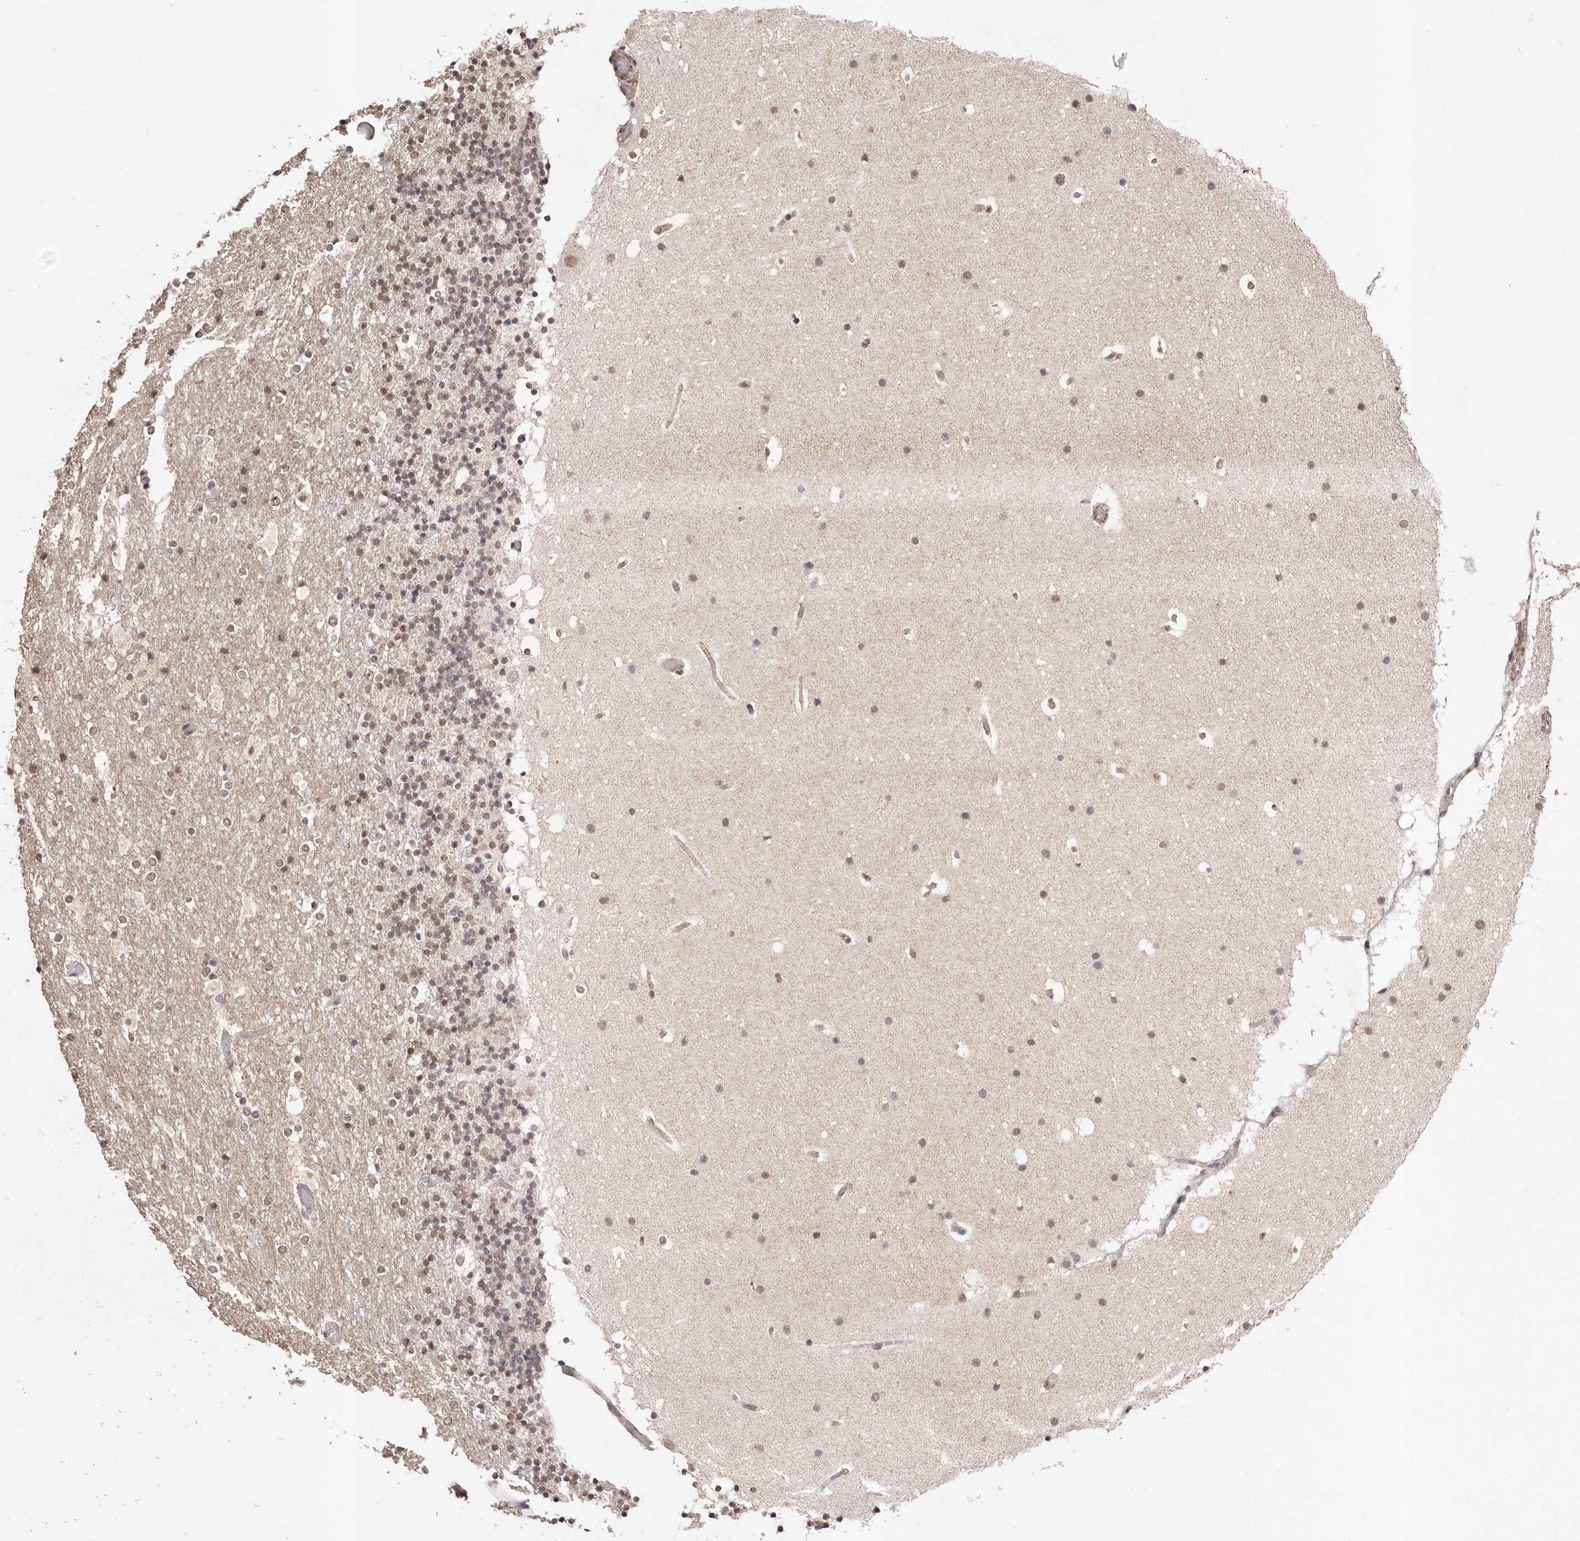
{"staining": {"intensity": "strong", "quantity": "25%-75%", "location": "nuclear"}, "tissue": "cerebellum", "cell_type": "Cells in granular layer", "image_type": "normal", "snomed": [{"axis": "morphology", "description": "Normal tissue, NOS"}, {"axis": "topography", "description": "Cerebellum"}], "caption": "DAB immunohistochemical staining of normal cerebellum exhibits strong nuclear protein staining in about 25%-75% of cells in granular layer. The protein is stained brown, and the nuclei are stained in blue (DAB IHC with brightfield microscopy, high magnification).", "gene": "RPS6KA5", "patient": {"sex": "male", "age": 57}}